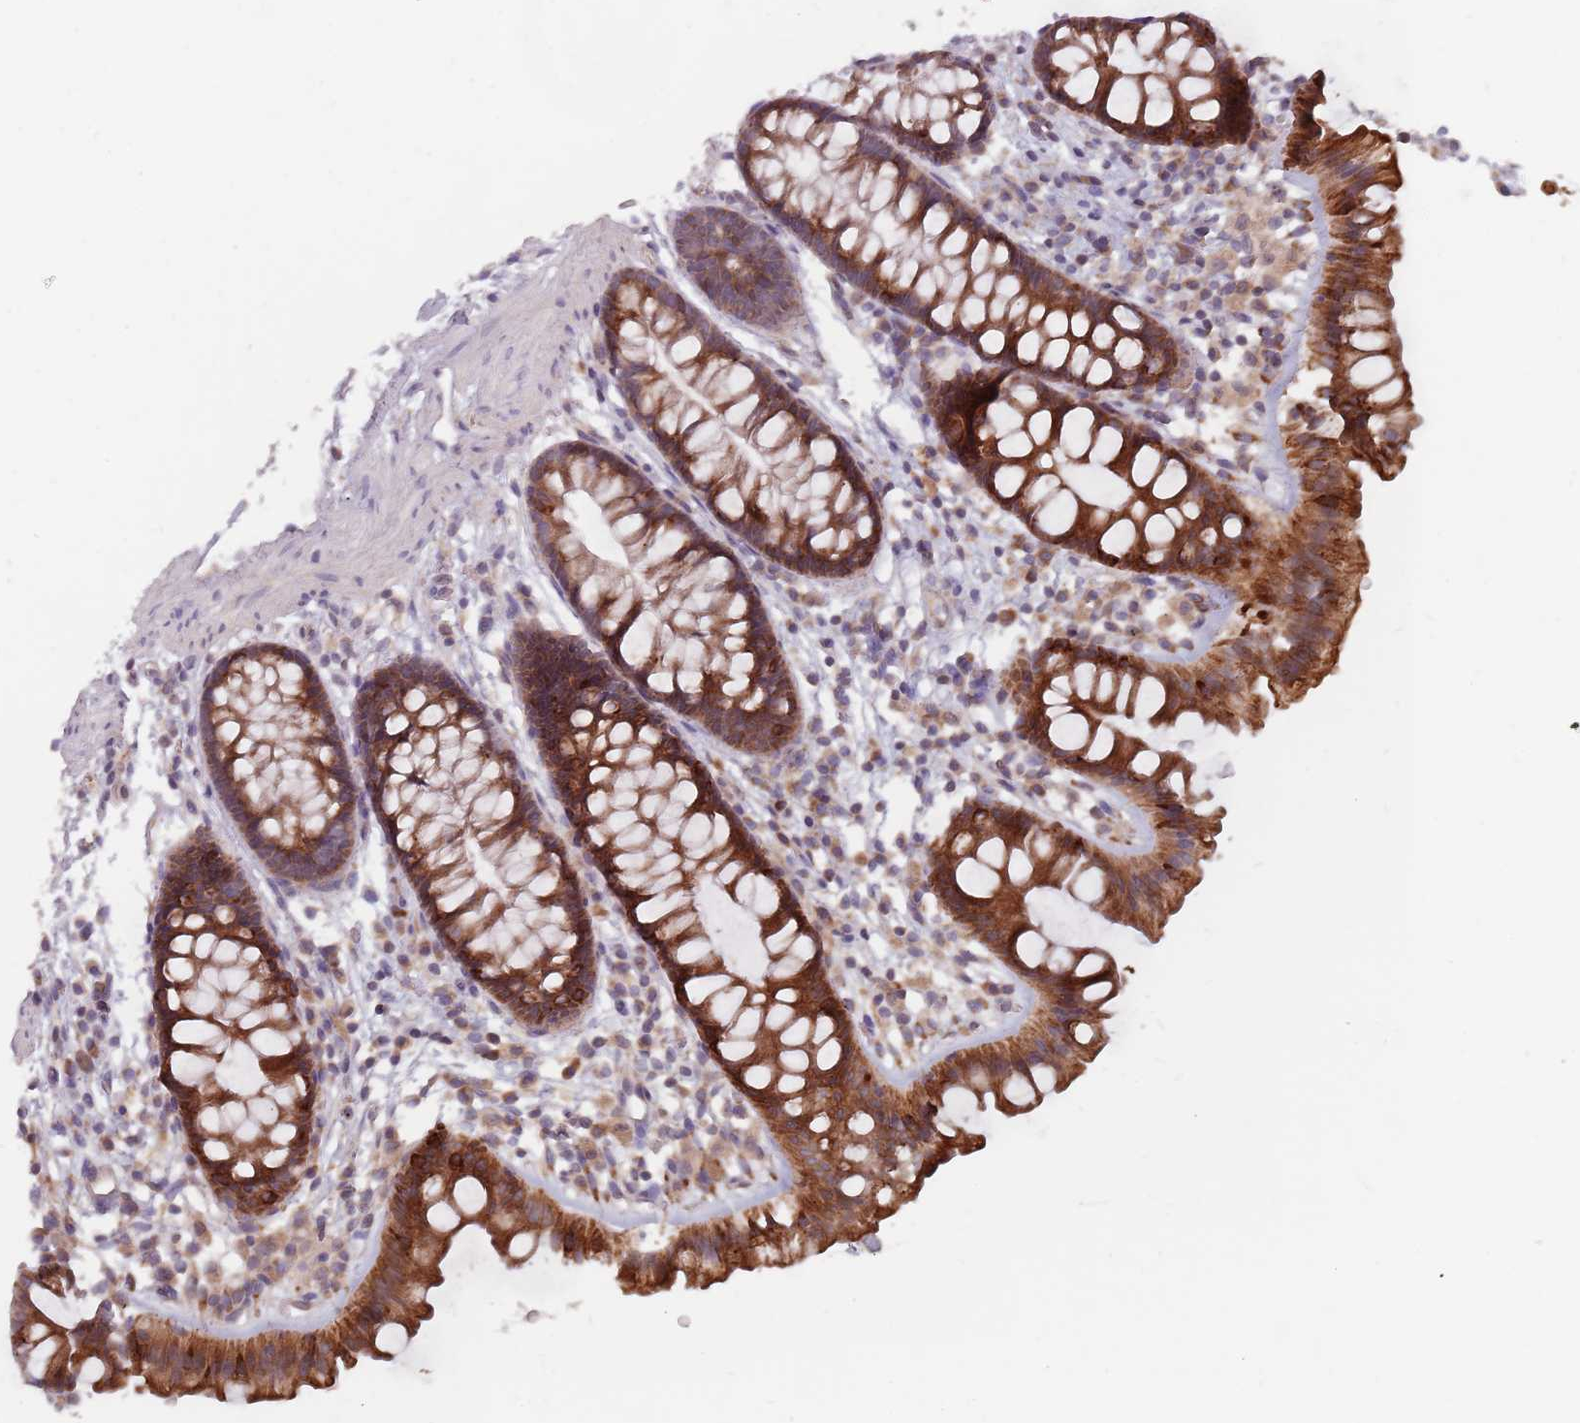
{"staining": {"intensity": "weak", "quantity": "<25%", "location": "cytoplasmic/membranous"}, "tissue": "colon", "cell_type": "Endothelial cells", "image_type": "normal", "snomed": [{"axis": "morphology", "description": "Normal tissue, NOS"}, {"axis": "topography", "description": "Colon"}], "caption": "IHC of benign colon shows no staining in endothelial cells.", "gene": "ADAL", "patient": {"sex": "female", "age": 62}}